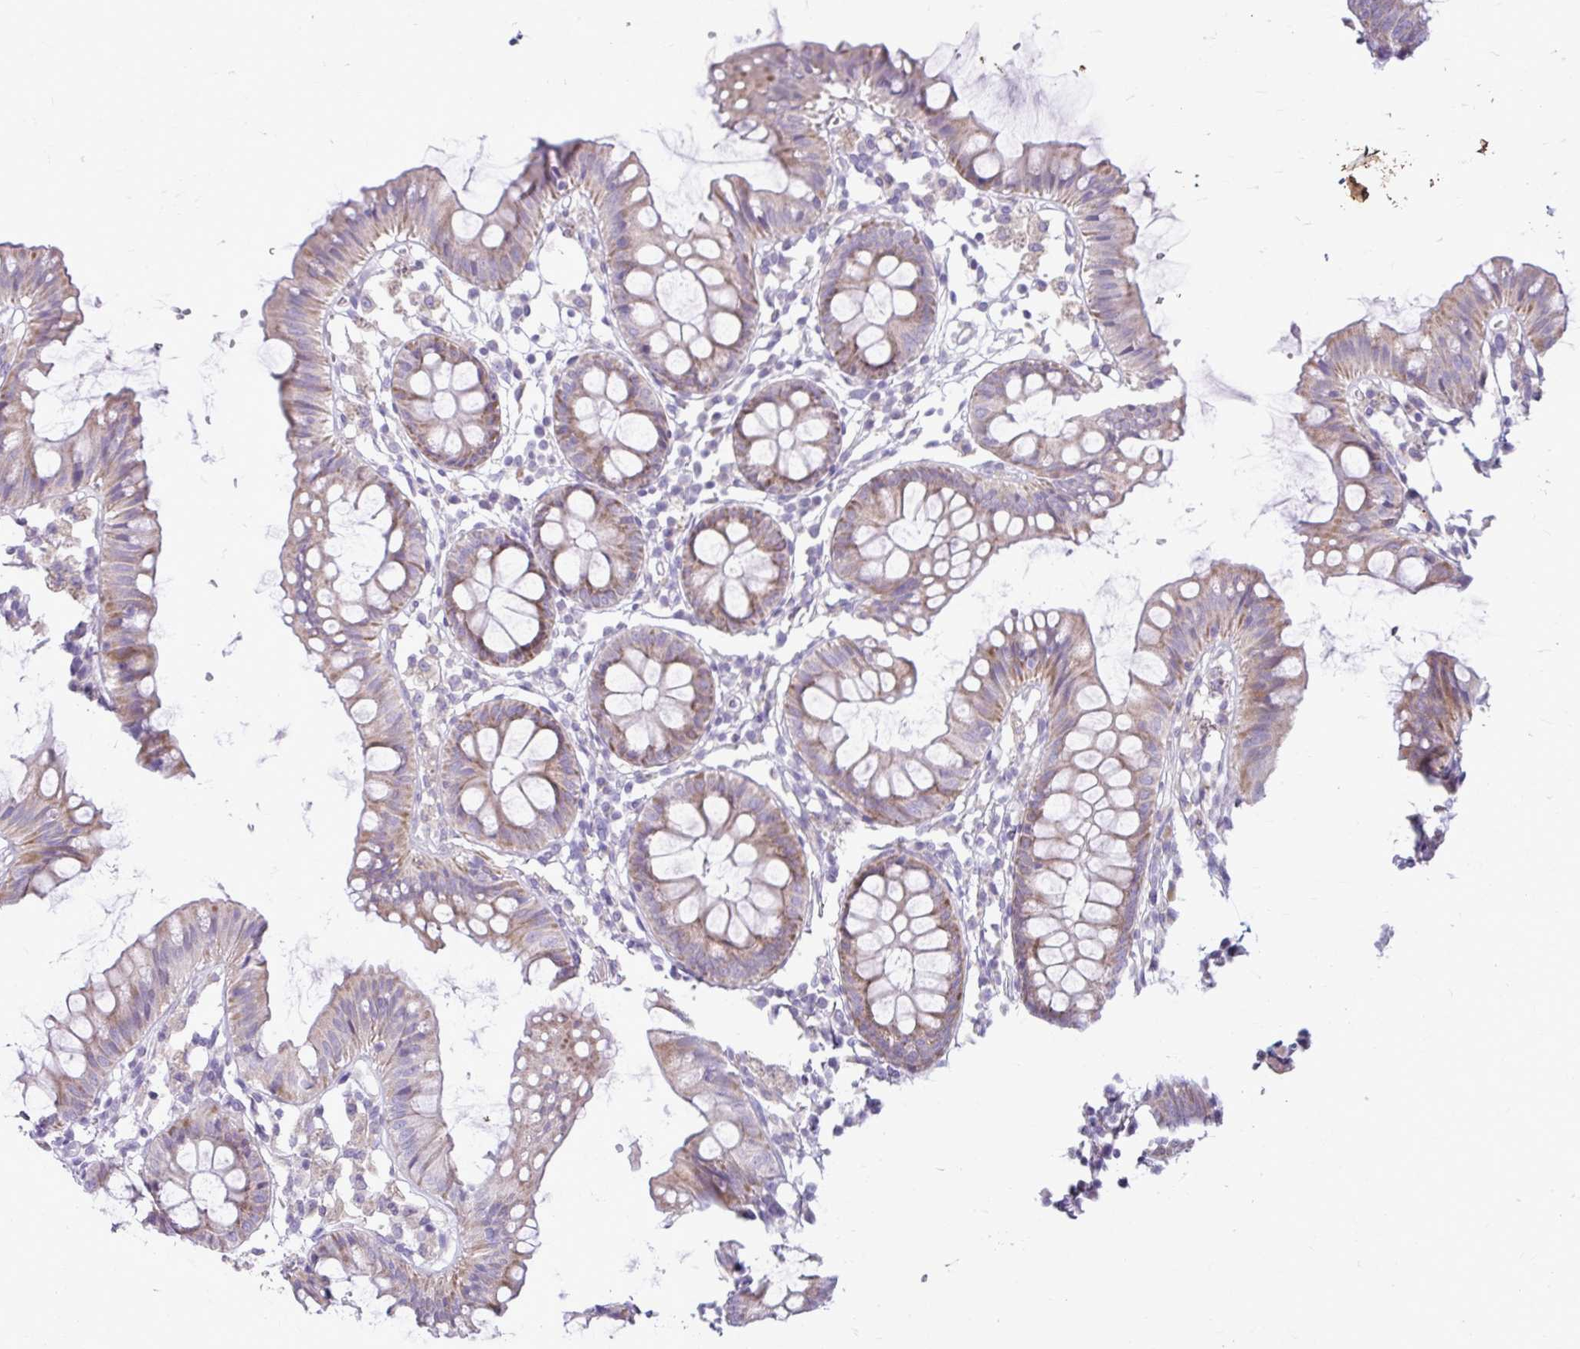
{"staining": {"intensity": "negative", "quantity": "none", "location": "none"}, "tissue": "colon", "cell_type": "Endothelial cells", "image_type": "normal", "snomed": [{"axis": "morphology", "description": "Normal tissue, NOS"}, {"axis": "topography", "description": "Colon"}], "caption": "Immunohistochemistry (IHC) of unremarkable human colon exhibits no positivity in endothelial cells. (Stains: DAB (3,3'-diaminobenzidine) IHC with hematoxylin counter stain, Microscopy: brightfield microscopy at high magnification).", "gene": "MSMO1", "patient": {"sex": "female", "age": 84}}